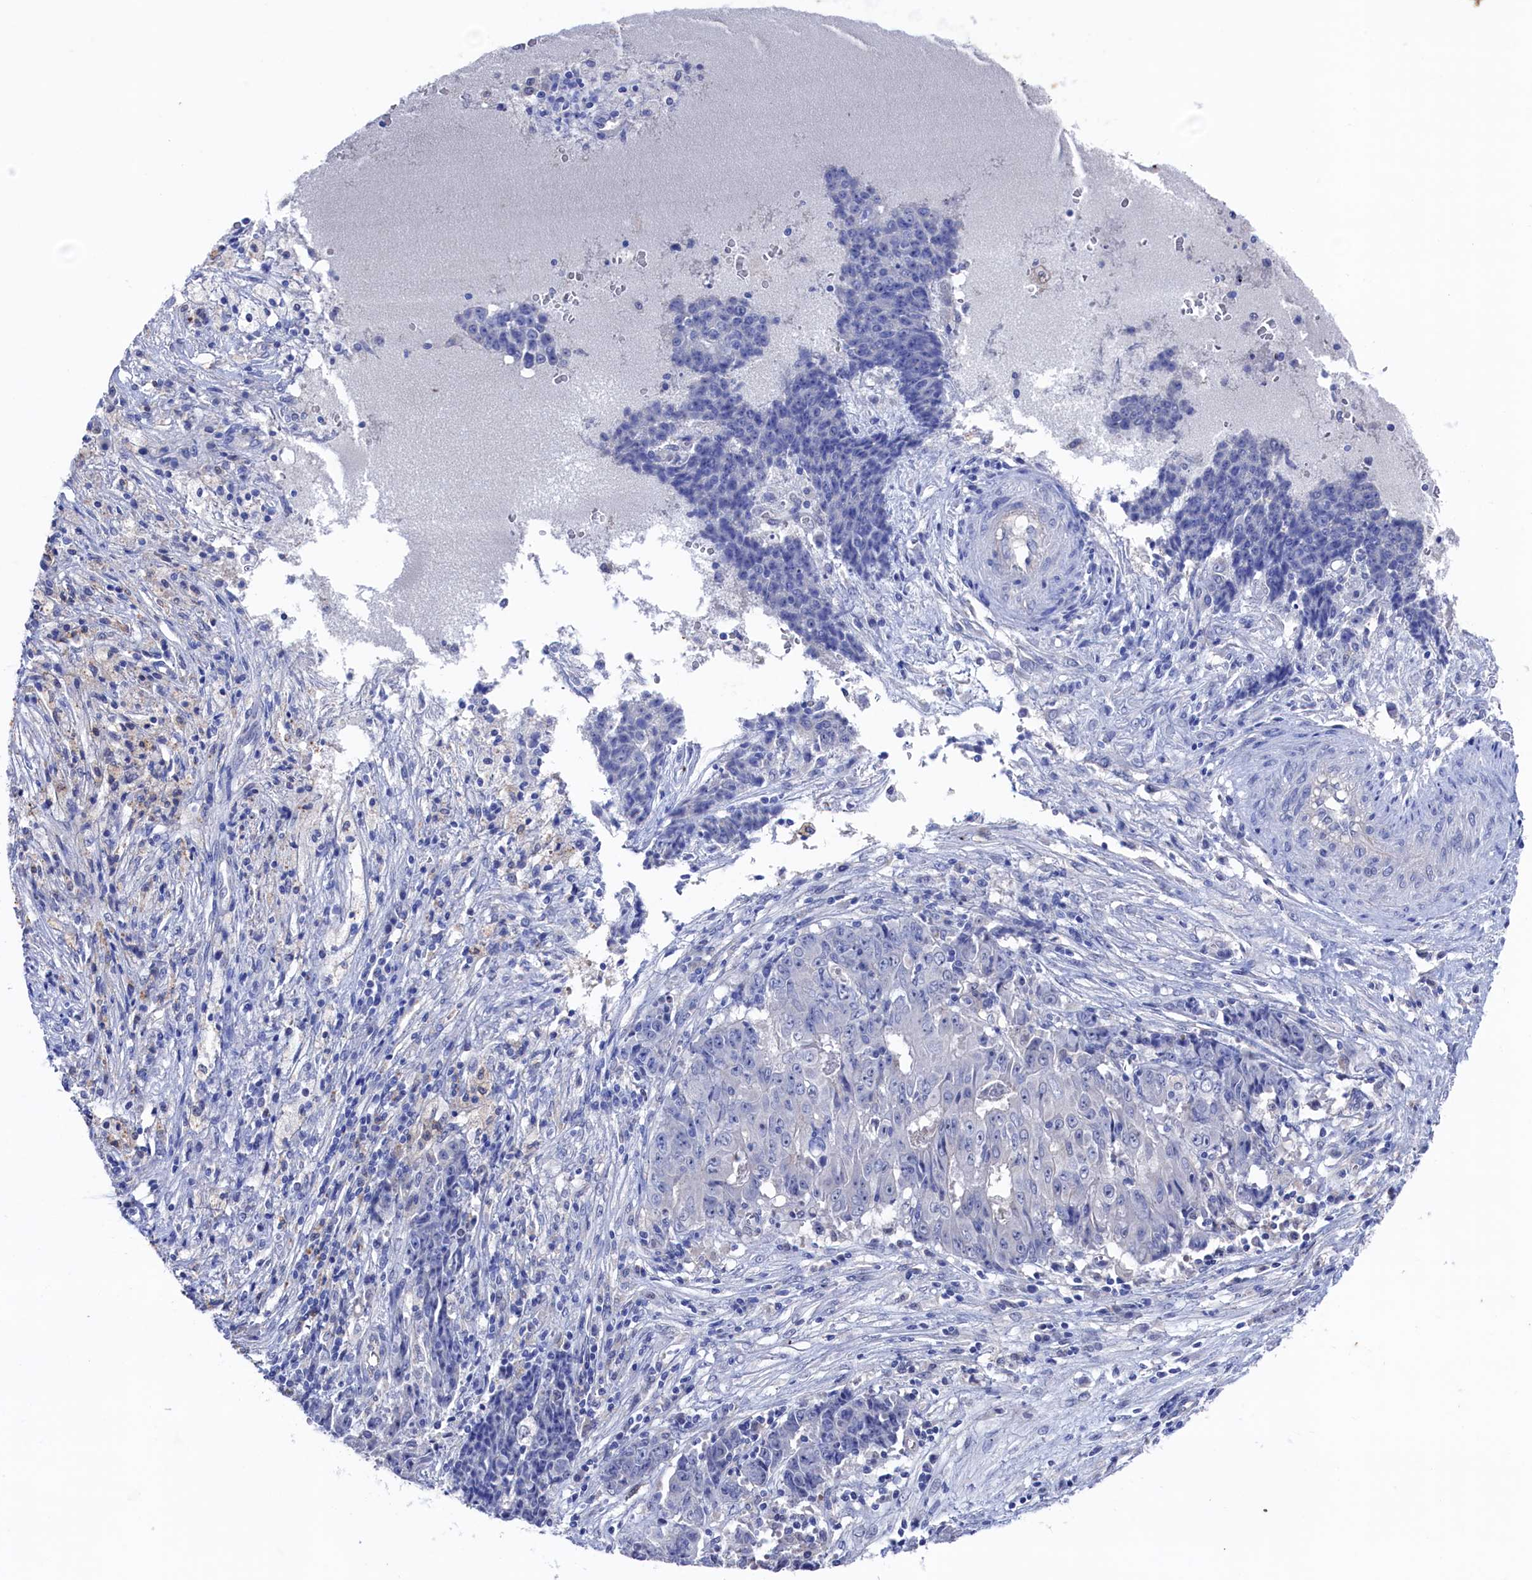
{"staining": {"intensity": "negative", "quantity": "none", "location": "none"}, "tissue": "ovarian cancer", "cell_type": "Tumor cells", "image_type": "cancer", "snomed": [{"axis": "morphology", "description": "Carcinoma, endometroid"}, {"axis": "topography", "description": "Ovary"}], "caption": "This is a micrograph of IHC staining of ovarian cancer (endometroid carcinoma), which shows no expression in tumor cells.", "gene": "RNH1", "patient": {"sex": "female", "age": 42}}